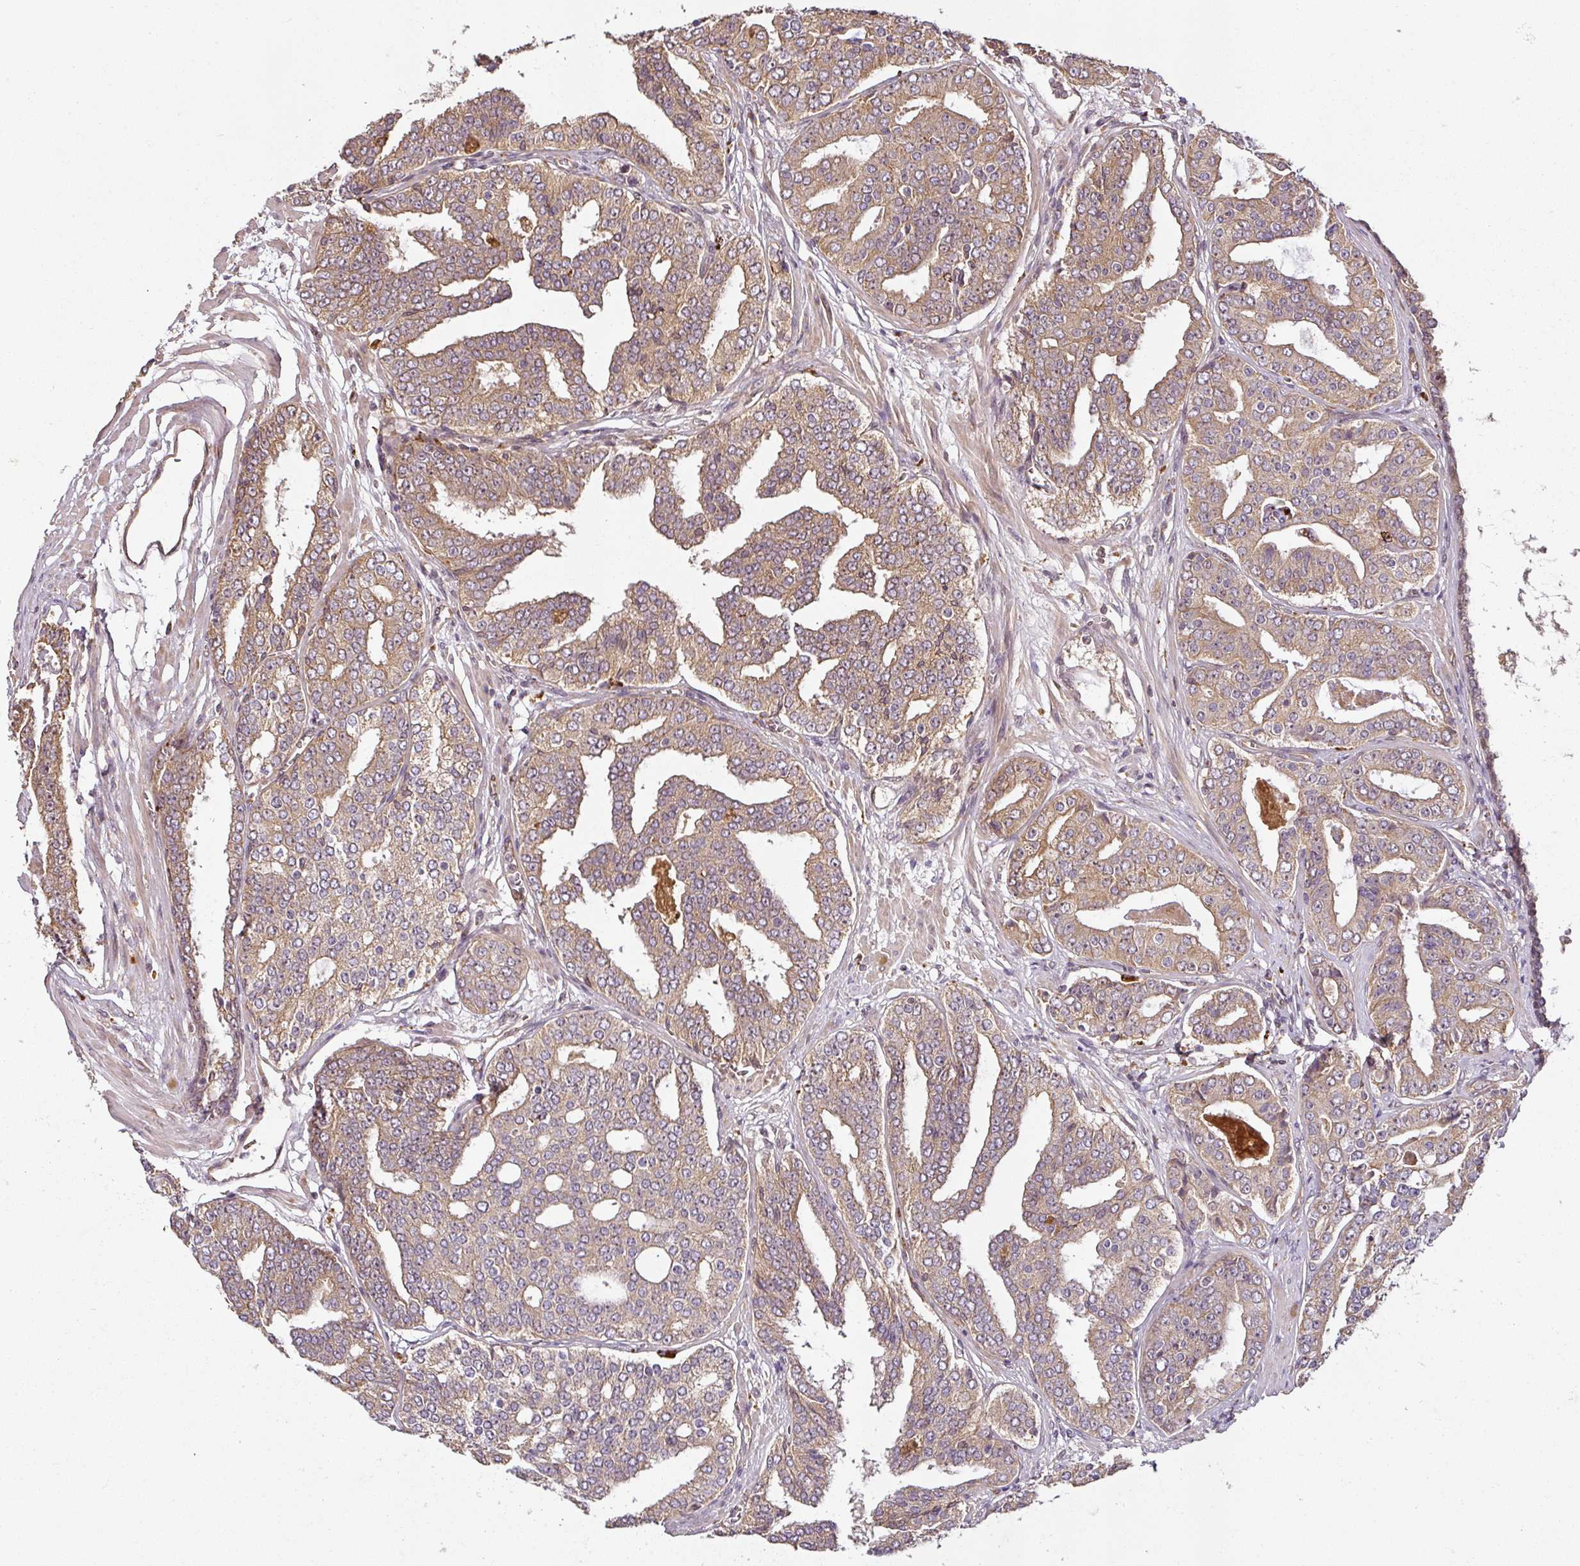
{"staining": {"intensity": "moderate", "quantity": ">75%", "location": "cytoplasmic/membranous"}, "tissue": "prostate cancer", "cell_type": "Tumor cells", "image_type": "cancer", "snomed": [{"axis": "morphology", "description": "Adenocarcinoma, High grade"}, {"axis": "topography", "description": "Prostate"}], "caption": "Prostate cancer (high-grade adenocarcinoma) tissue exhibits moderate cytoplasmic/membranous staining in approximately >75% of tumor cells, visualized by immunohistochemistry.", "gene": "DIMT1", "patient": {"sex": "male", "age": 71}}